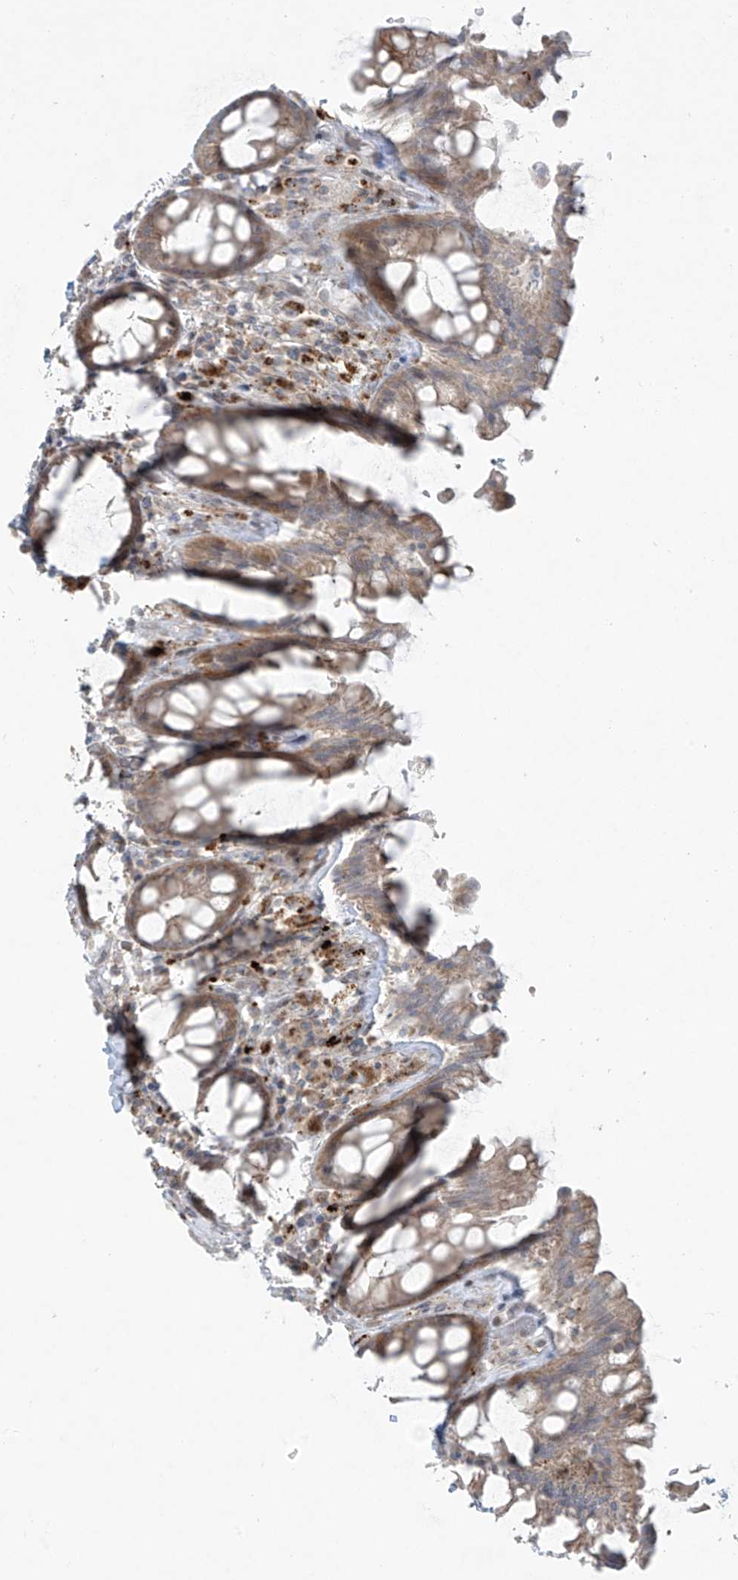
{"staining": {"intensity": "moderate", "quantity": ">75%", "location": "cytoplasmic/membranous"}, "tissue": "rectum", "cell_type": "Glandular cells", "image_type": "normal", "snomed": [{"axis": "morphology", "description": "Normal tissue, NOS"}, {"axis": "topography", "description": "Rectum"}], "caption": "Protein staining of benign rectum demonstrates moderate cytoplasmic/membranous staining in about >75% of glandular cells.", "gene": "PPAT", "patient": {"sex": "male", "age": 64}}